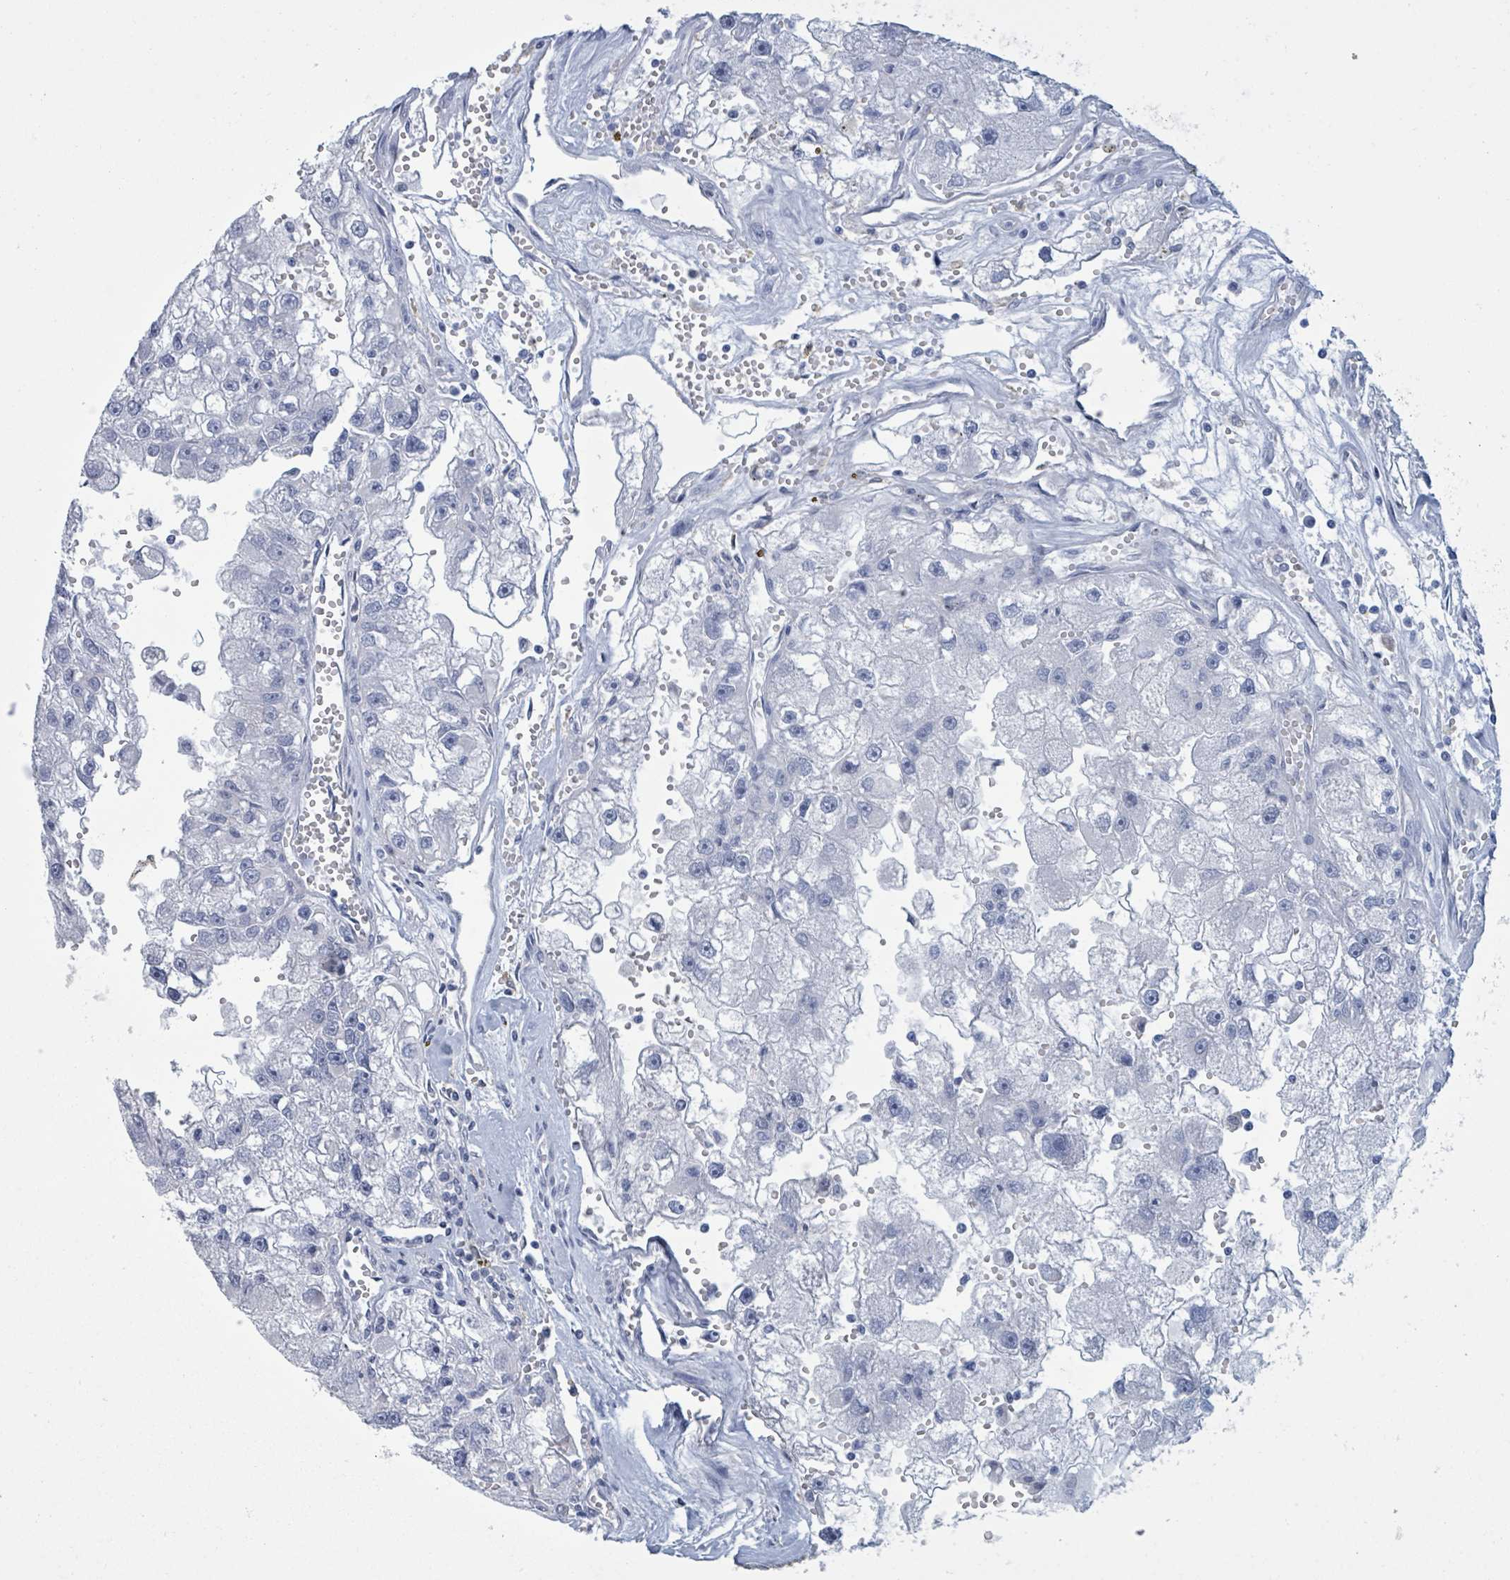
{"staining": {"intensity": "negative", "quantity": "none", "location": "none"}, "tissue": "renal cancer", "cell_type": "Tumor cells", "image_type": "cancer", "snomed": [{"axis": "morphology", "description": "Adenocarcinoma, NOS"}, {"axis": "topography", "description": "Kidney"}], "caption": "Adenocarcinoma (renal) was stained to show a protein in brown. There is no significant expression in tumor cells. Brightfield microscopy of immunohistochemistry (IHC) stained with DAB (3,3'-diaminobenzidine) (brown) and hematoxylin (blue), captured at high magnification.", "gene": "CT45A5", "patient": {"sex": "male", "age": 63}}